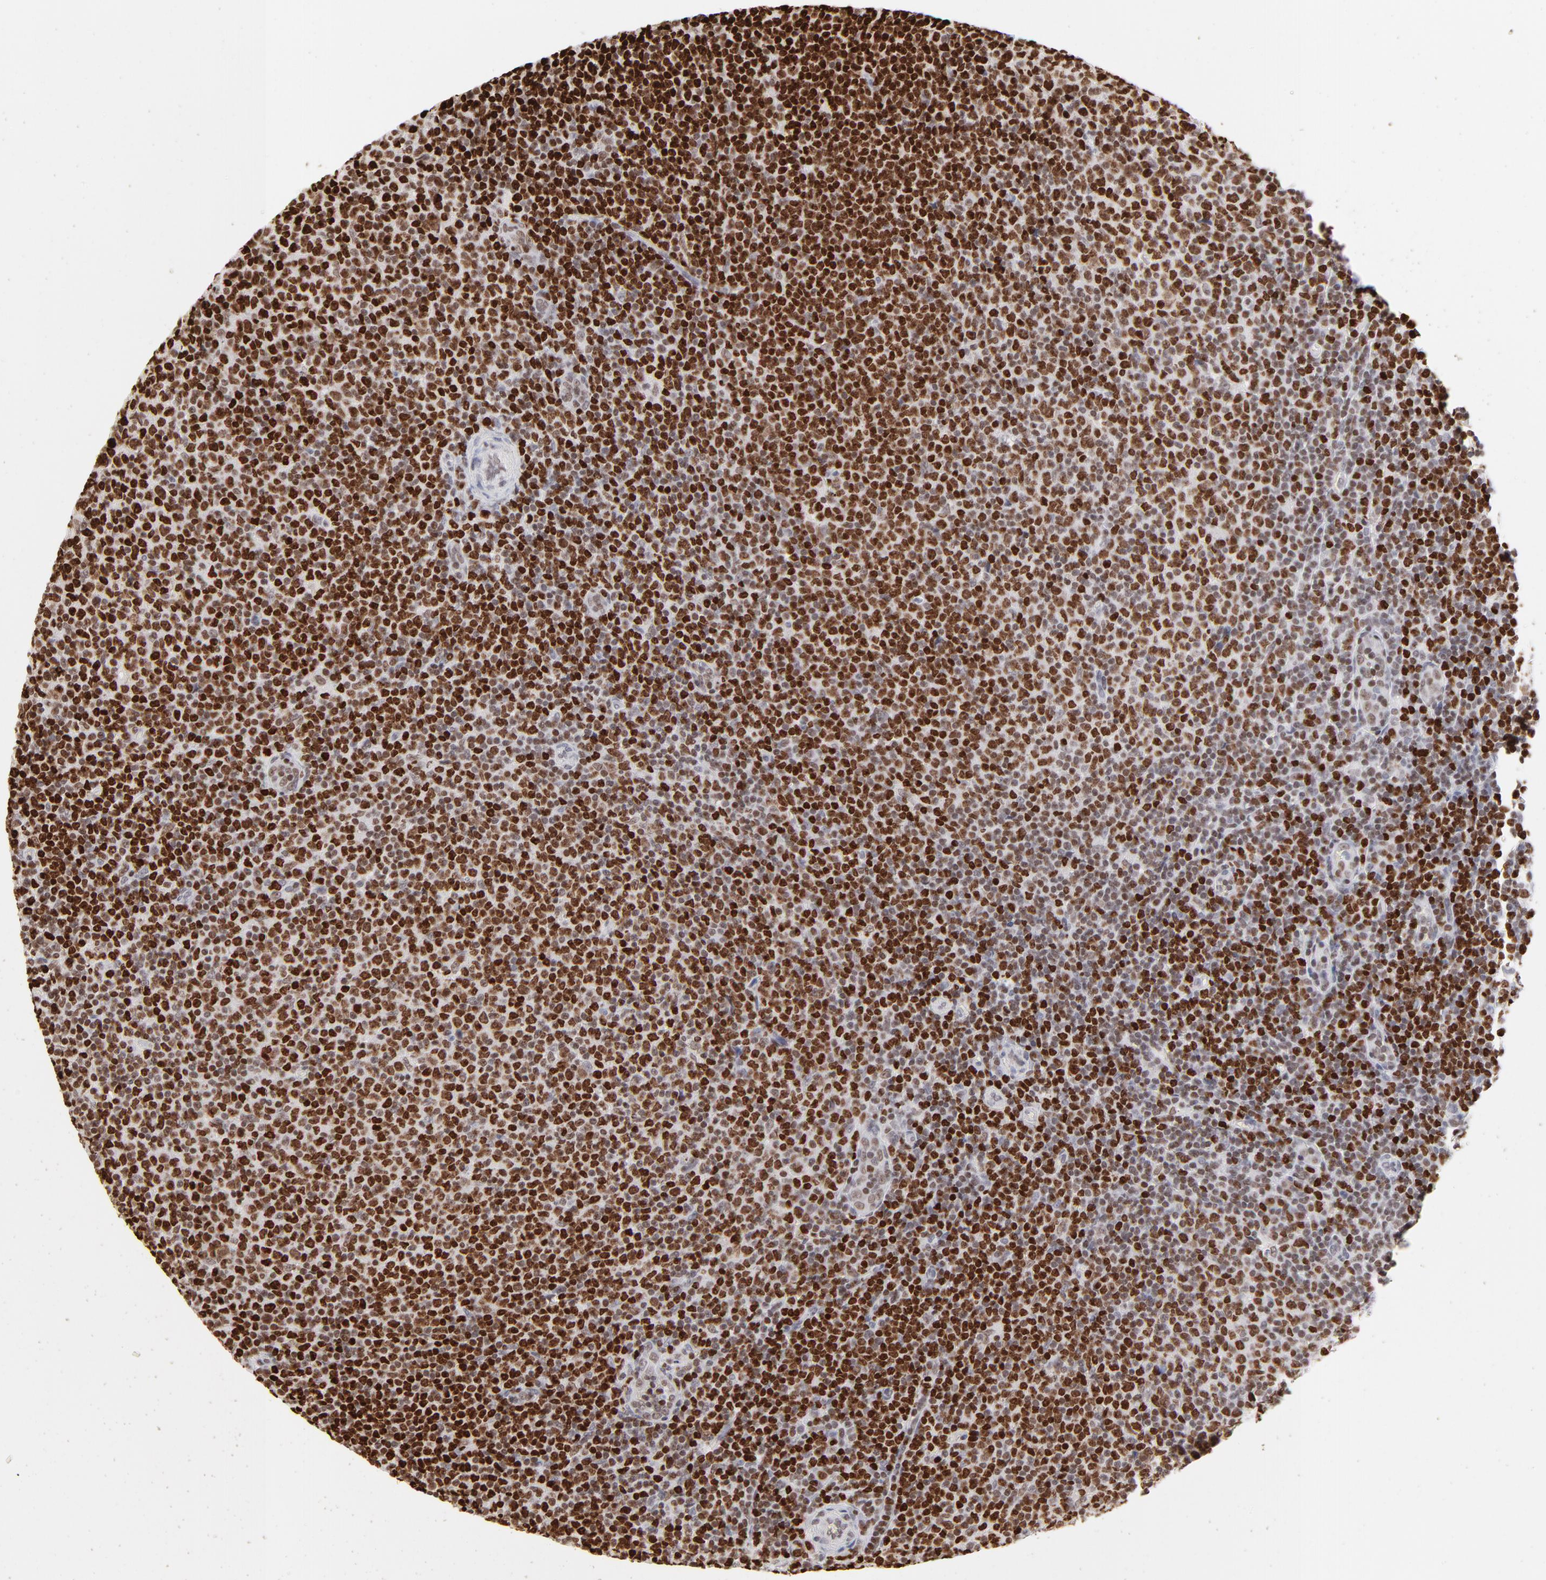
{"staining": {"intensity": "strong", "quantity": ">75%", "location": "nuclear"}, "tissue": "lymphoma", "cell_type": "Tumor cells", "image_type": "cancer", "snomed": [{"axis": "morphology", "description": "Malignant lymphoma, non-Hodgkin's type, Low grade"}, {"axis": "topography", "description": "Lymph node"}], "caption": "Immunohistochemical staining of low-grade malignant lymphoma, non-Hodgkin's type displays strong nuclear protein staining in about >75% of tumor cells. Nuclei are stained in blue.", "gene": "PARP1", "patient": {"sex": "male", "age": 70}}